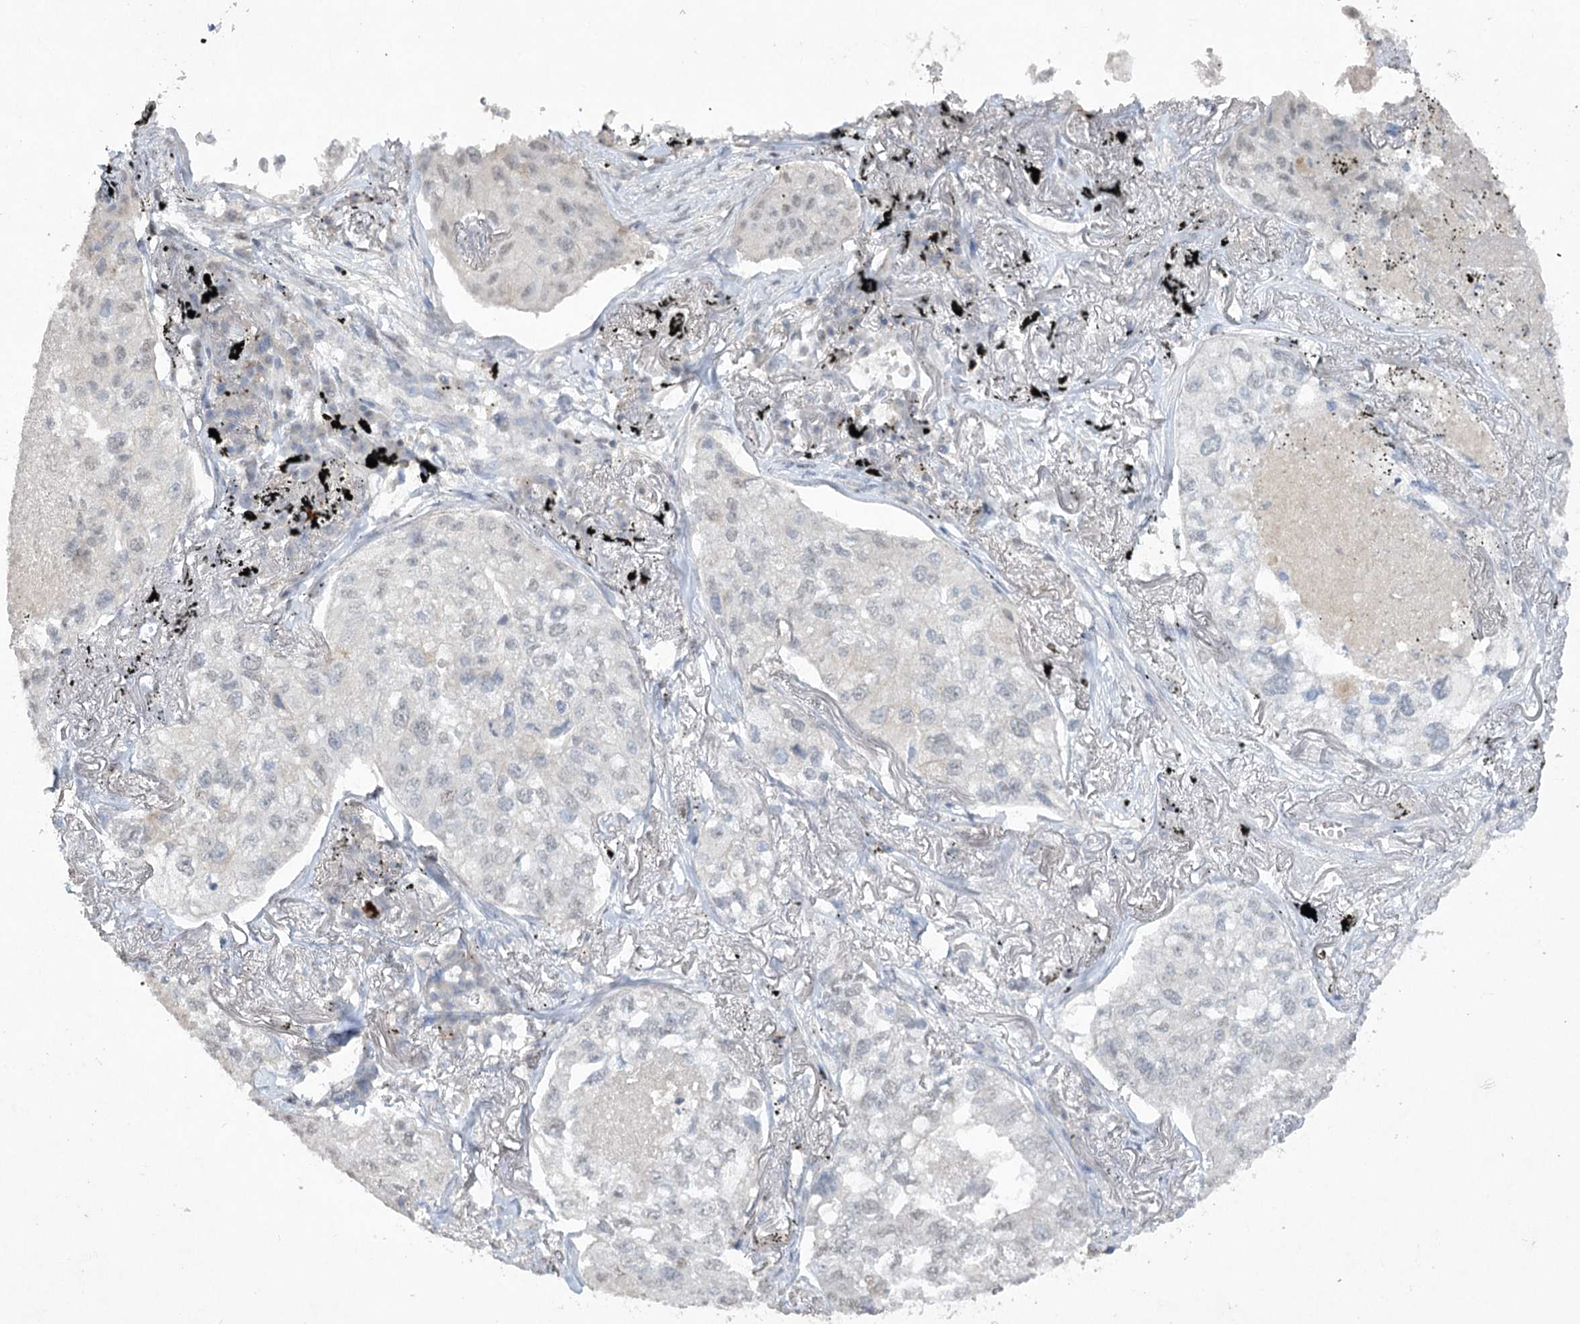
{"staining": {"intensity": "negative", "quantity": "none", "location": "none"}, "tissue": "lung cancer", "cell_type": "Tumor cells", "image_type": "cancer", "snomed": [{"axis": "morphology", "description": "Adenocarcinoma, NOS"}, {"axis": "topography", "description": "Lung"}], "caption": "Immunohistochemical staining of lung cancer (adenocarcinoma) displays no significant expression in tumor cells.", "gene": "TRAF3IP1", "patient": {"sex": "male", "age": 65}}